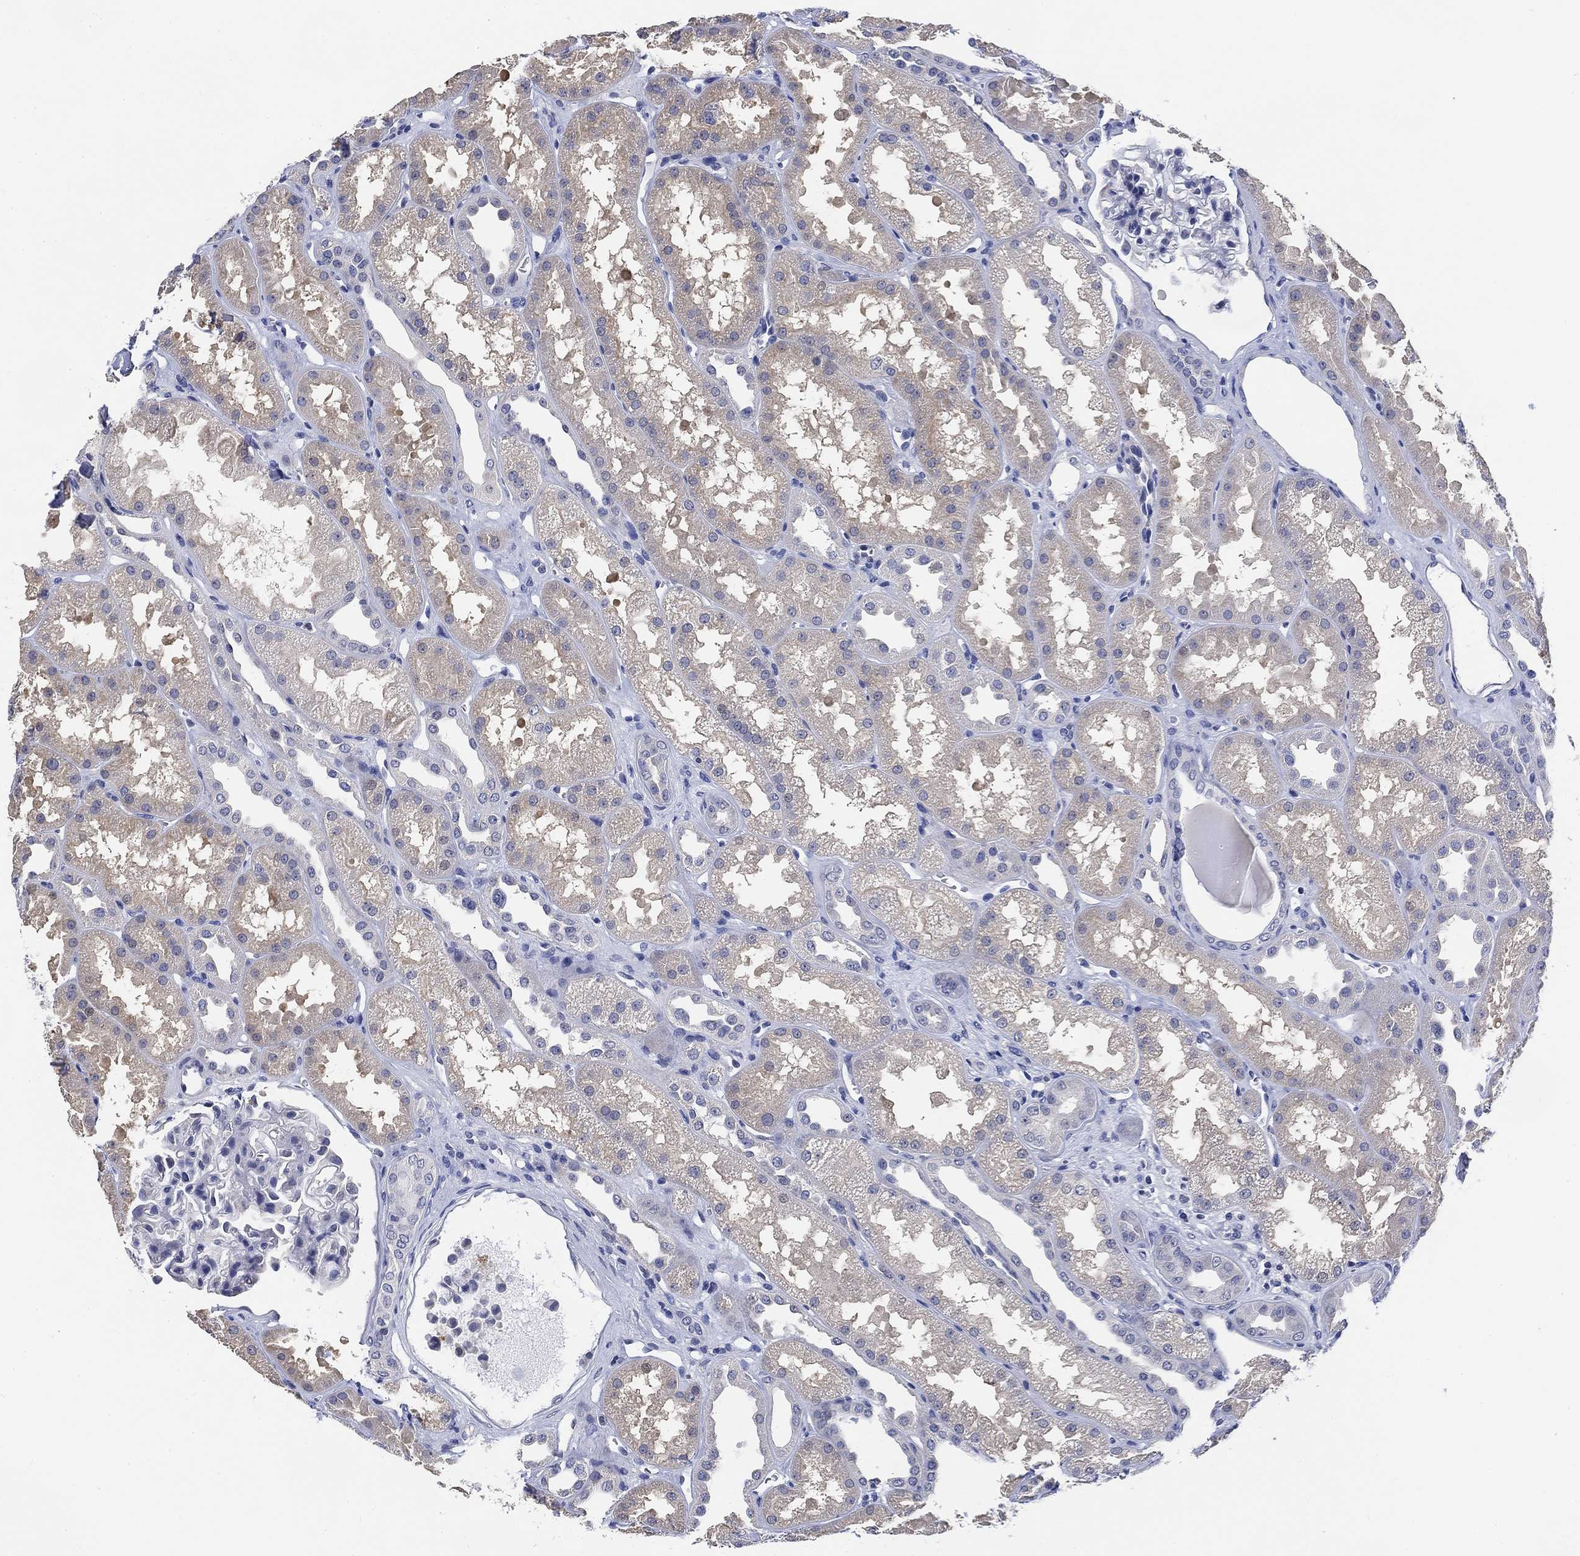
{"staining": {"intensity": "negative", "quantity": "none", "location": "none"}, "tissue": "kidney", "cell_type": "Cells in glomeruli", "image_type": "normal", "snomed": [{"axis": "morphology", "description": "Normal tissue, NOS"}, {"axis": "topography", "description": "Kidney"}], "caption": "Immunohistochemistry (IHC) micrograph of unremarkable kidney stained for a protein (brown), which reveals no expression in cells in glomeruli.", "gene": "DAZL", "patient": {"sex": "male", "age": 61}}